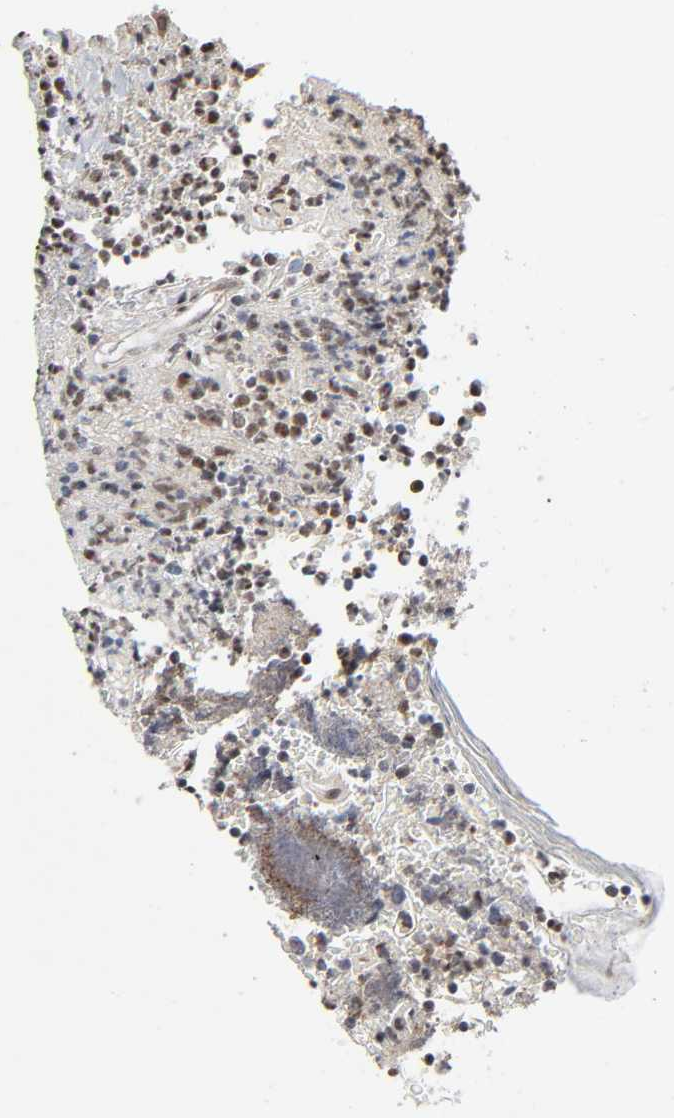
{"staining": {"intensity": "strong", "quantity": "25%-75%", "location": "nuclear"}, "tissue": "lymphoma", "cell_type": "Tumor cells", "image_type": "cancer", "snomed": [{"axis": "morphology", "description": "Malignant lymphoma, non-Hodgkin's type, High grade"}, {"axis": "topography", "description": "Tonsil"}], "caption": "Protein analysis of lymphoma tissue demonstrates strong nuclear staining in approximately 25%-75% of tumor cells.", "gene": "KAT2B", "patient": {"sex": "female", "age": 36}}